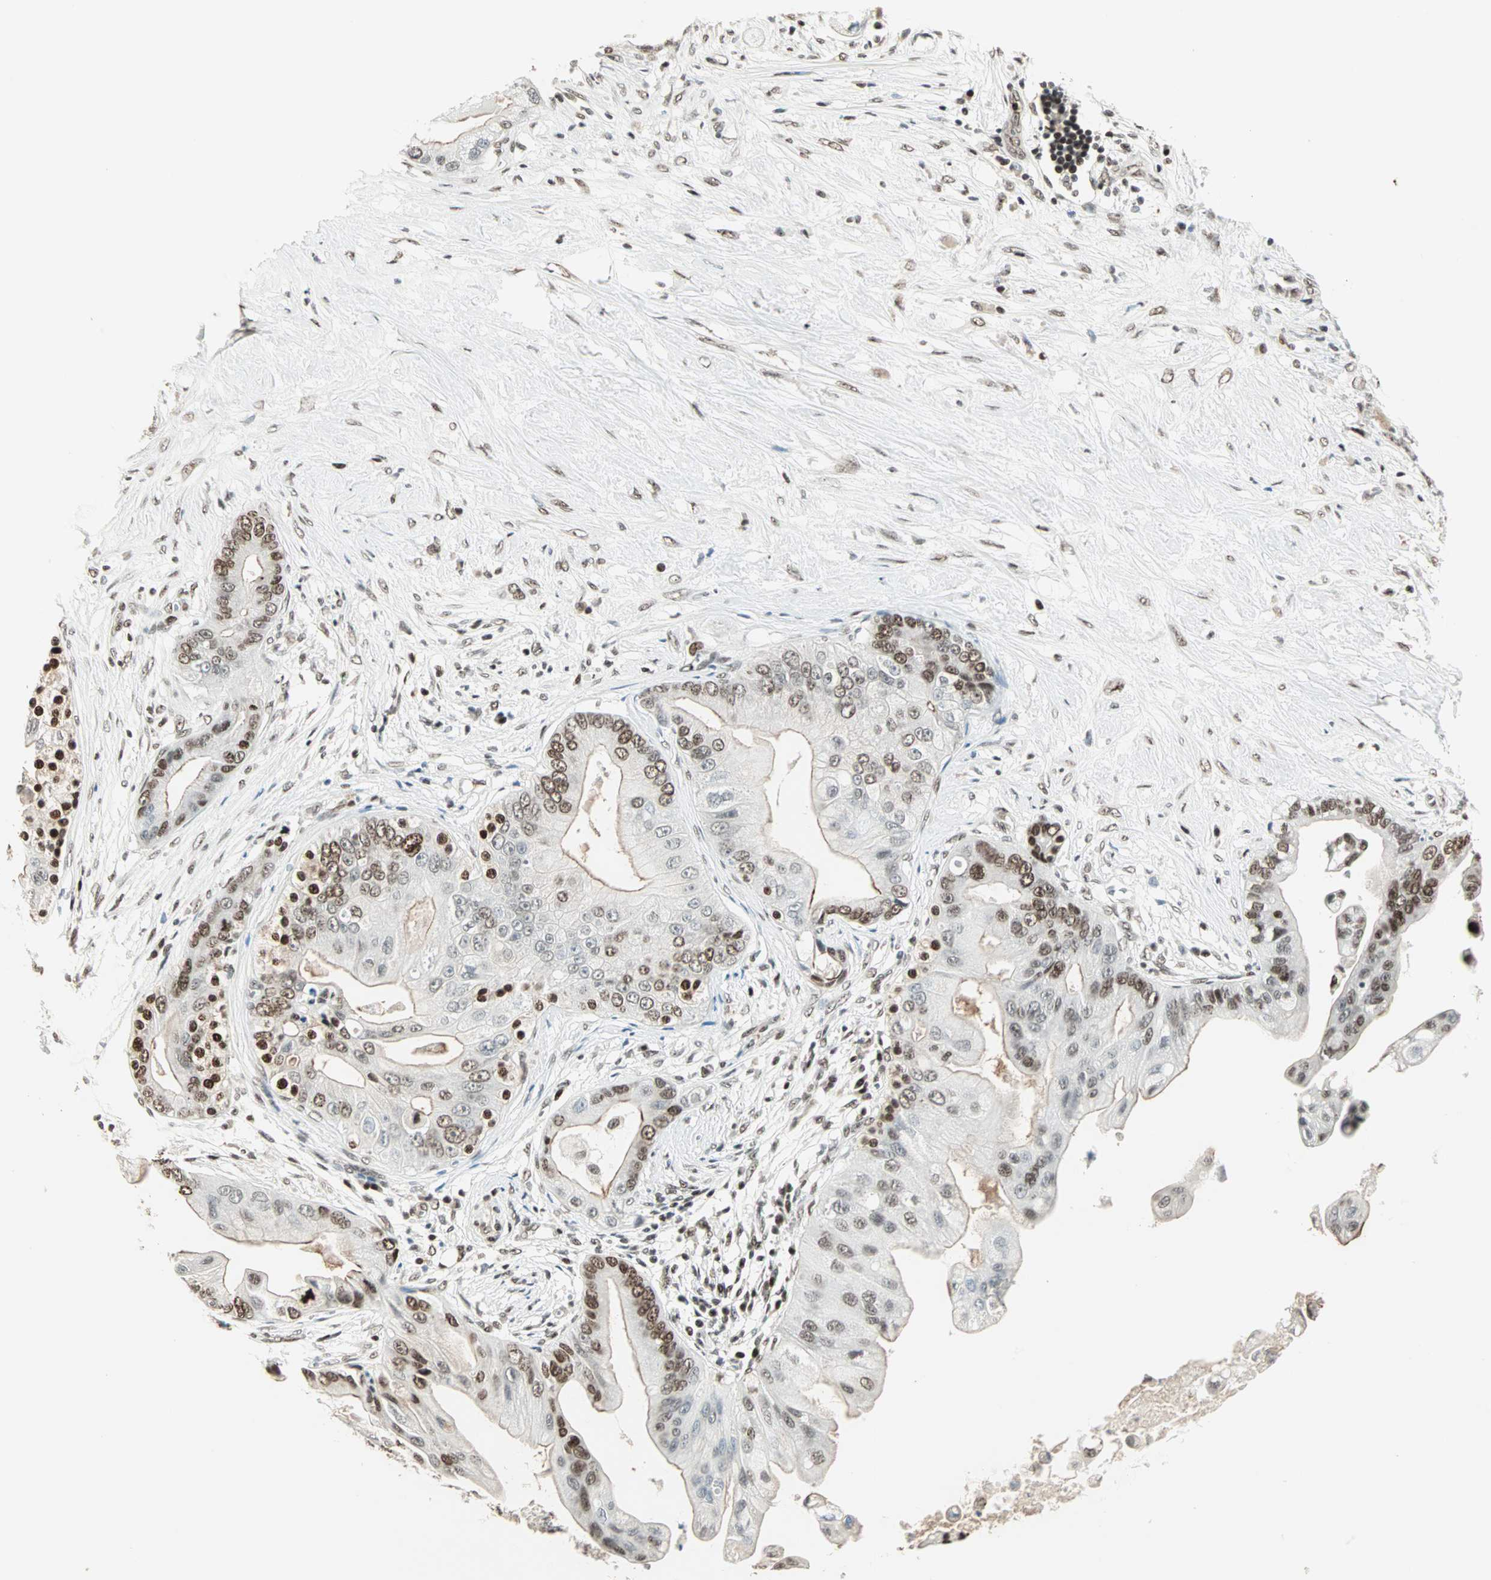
{"staining": {"intensity": "strong", "quantity": "25%-75%", "location": "nuclear"}, "tissue": "pancreatic cancer", "cell_type": "Tumor cells", "image_type": "cancer", "snomed": [{"axis": "morphology", "description": "Adenocarcinoma, NOS"}, {"axis": "topography", "description": "Pancreas"}], "caption": "Pancreatic cancer tissue reveals strong nuclear expression in about 25%-75% of tumor cells", "gene": "MDC1", "patient": {"sex": "female", "age": 75}}